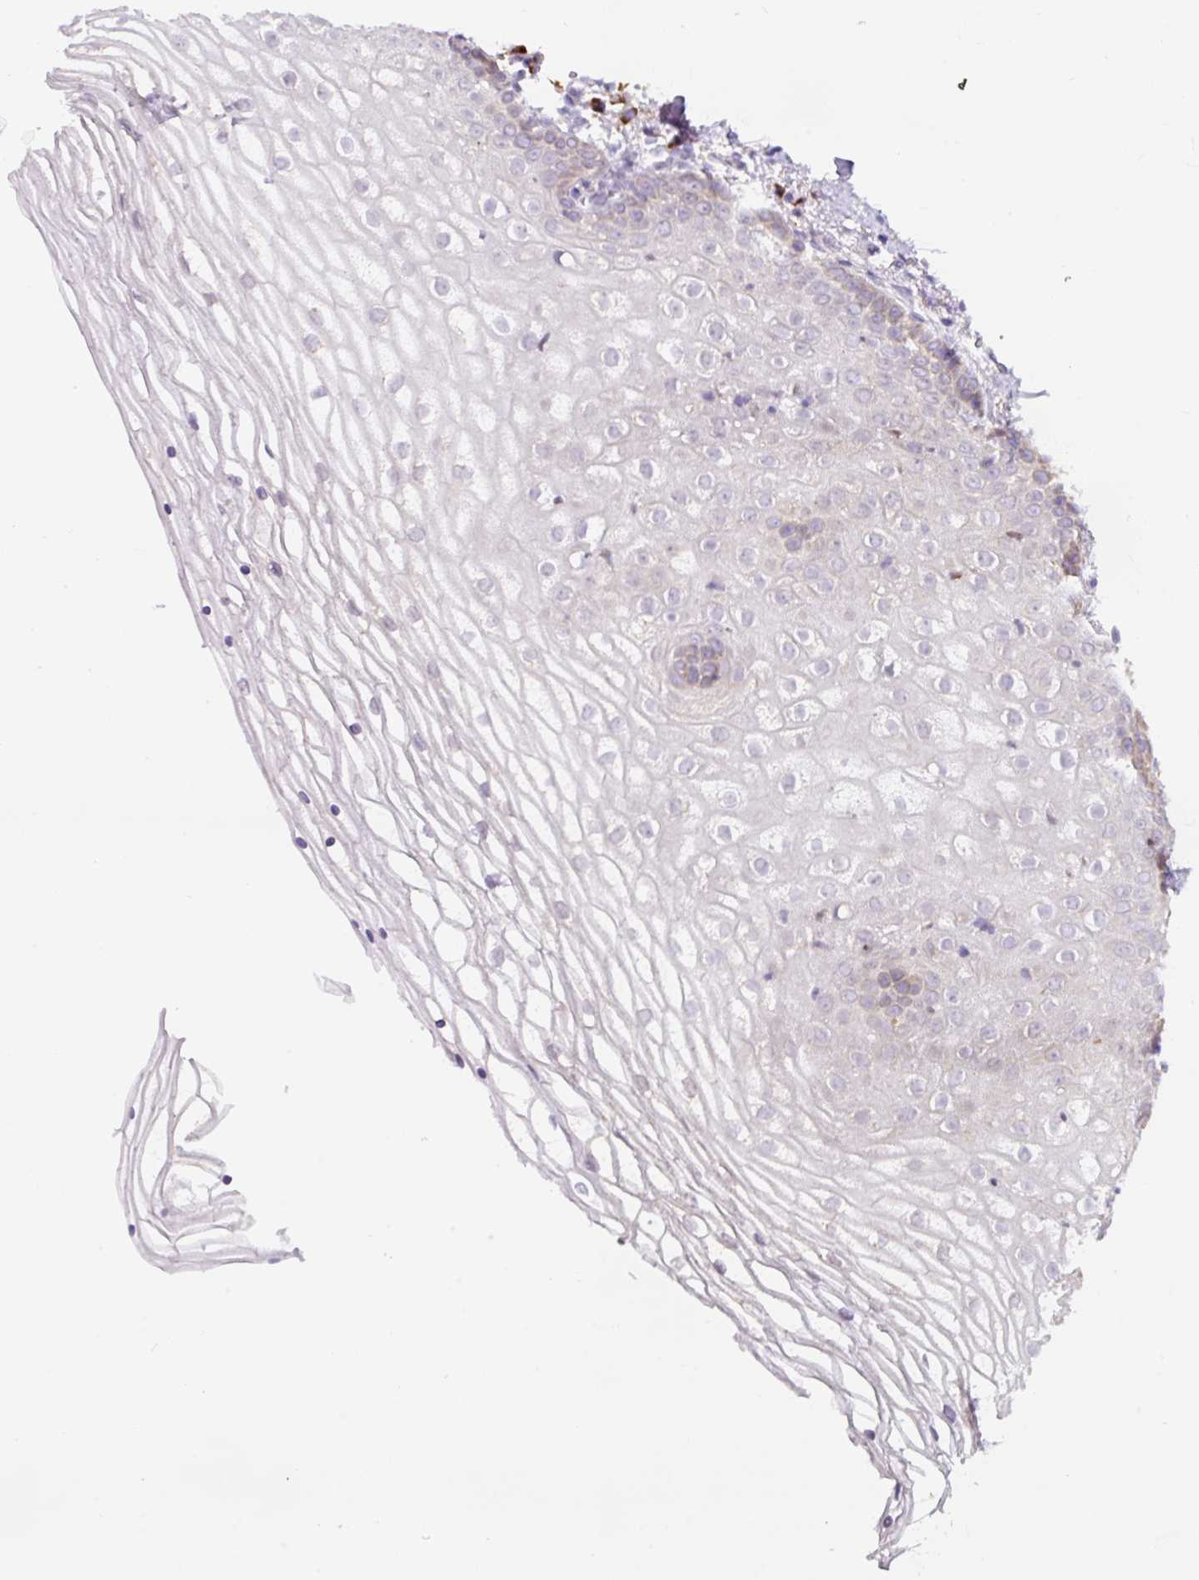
{"staining": {"intensity": "weak", "quantity": "<25%", "location": "cytoplasmic/membranous"}, "tissue": "vagina", "cell_type": "Squamous epithelial cells", "image_type": "normal", "snomed": [{"axis": "morphology", "description": "Normal tissue, NOS"}, {"axis": "topography", "description": "Vagina"}], "caption": "An immunohistochemistry photomicrograph of unremarkable vagina is shown. There is no staining in squamous epithelial cells of vagina. (Immunohistochemistry (ihc), brightfield microscopy, high magnification).", "gene": "DDOST", "patient": {"sex": "female", "age": 56}}